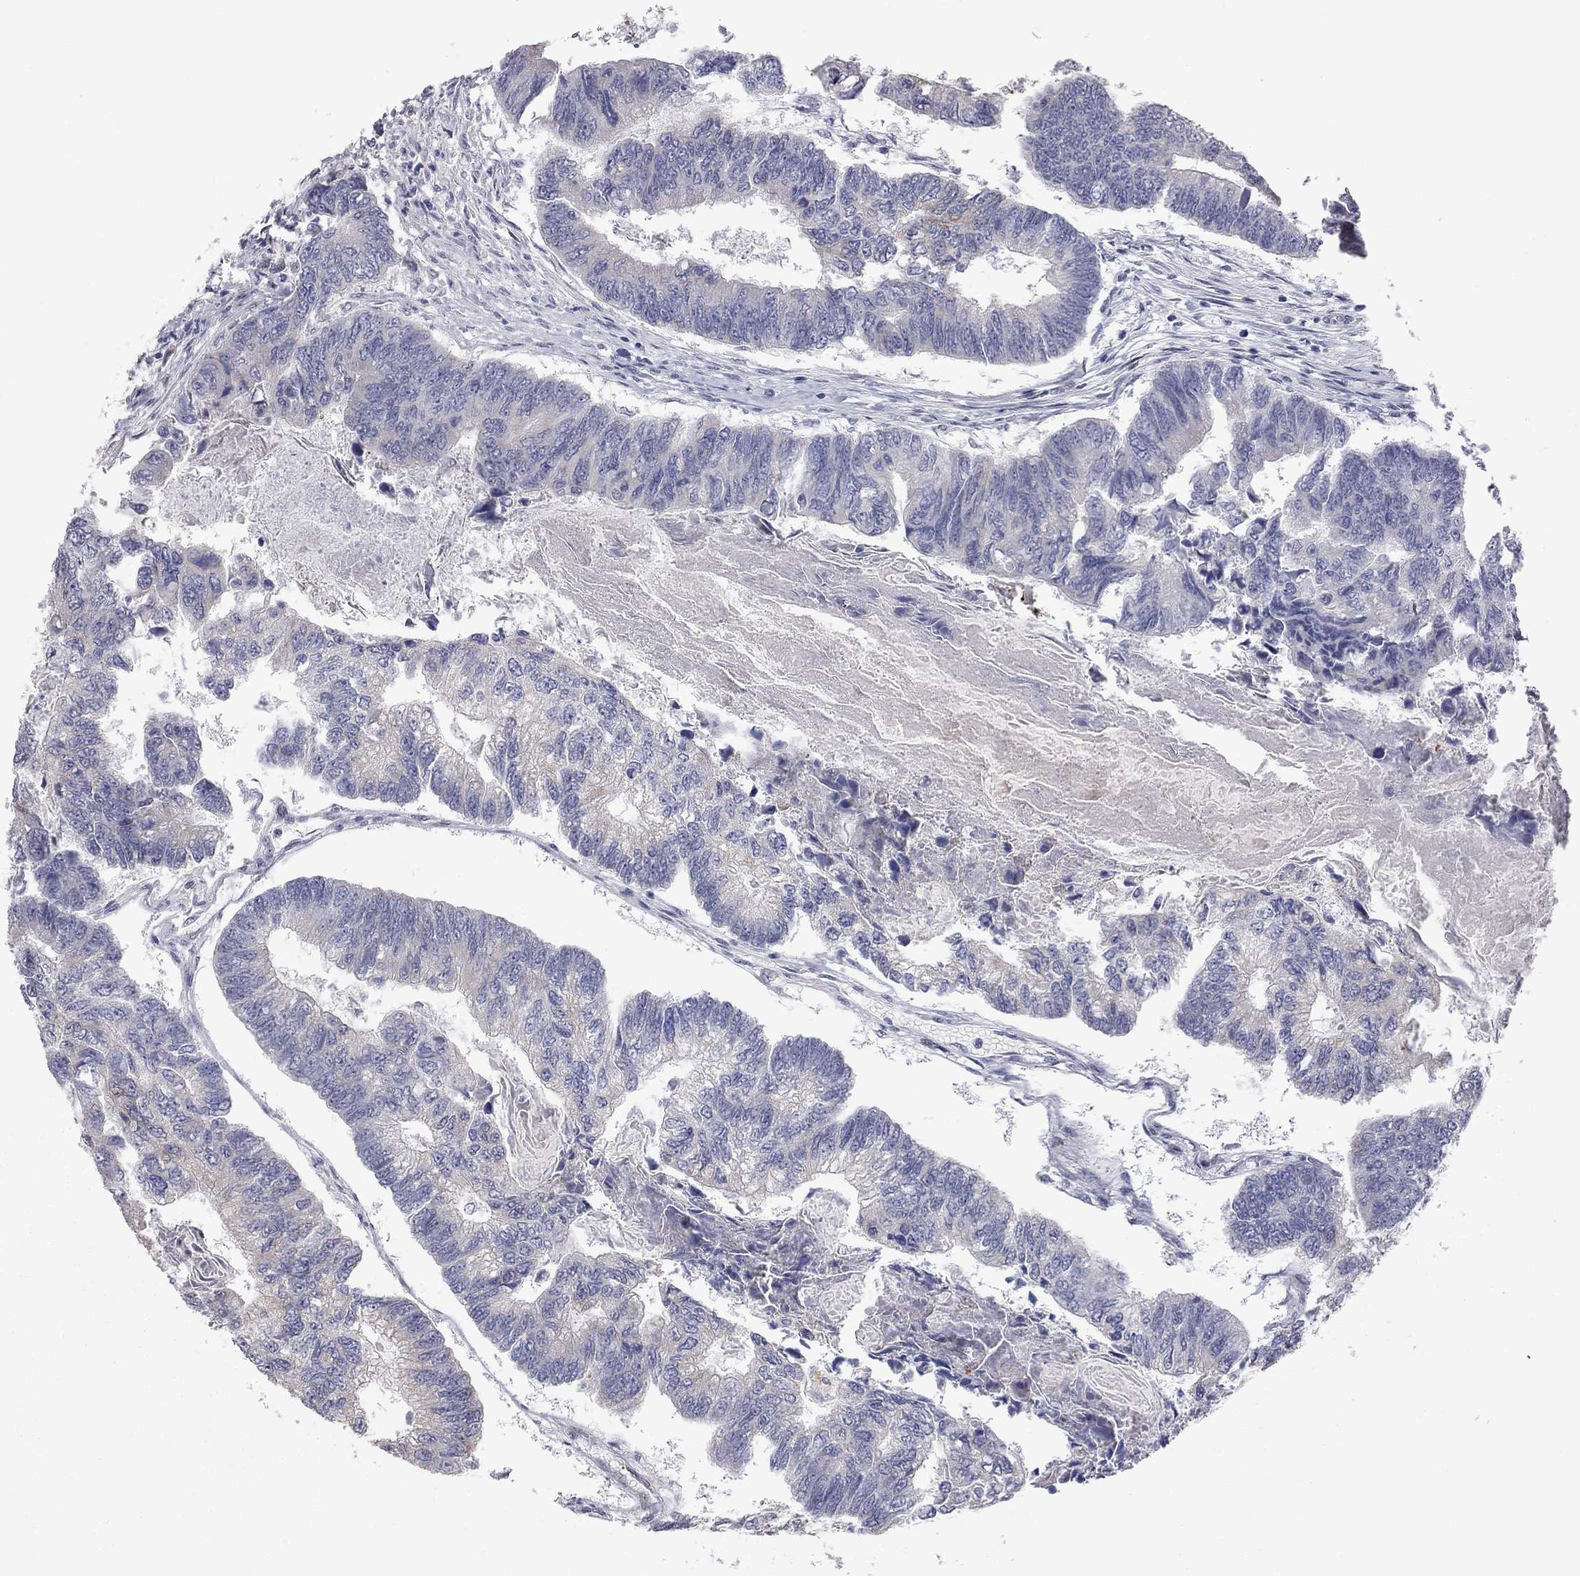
{"staining": {"intensity": "negative", "quantity": "none", "location": "none"}, "tissue": "colorectal cancer", "cell_type": "Tumor cells", "image_type": "cancer", "snomed": [{"axis": "morphology", "description": "Adenocarcinoma, NOS"}, {"axis": "topography", "description": "Colon"}], "caption": "DAB immunohistochemical staining of colorectal cancer shows no significant staining in tumor cells.", "gene": "MC3R", "patient": {"sex": "female", "age": 65}}